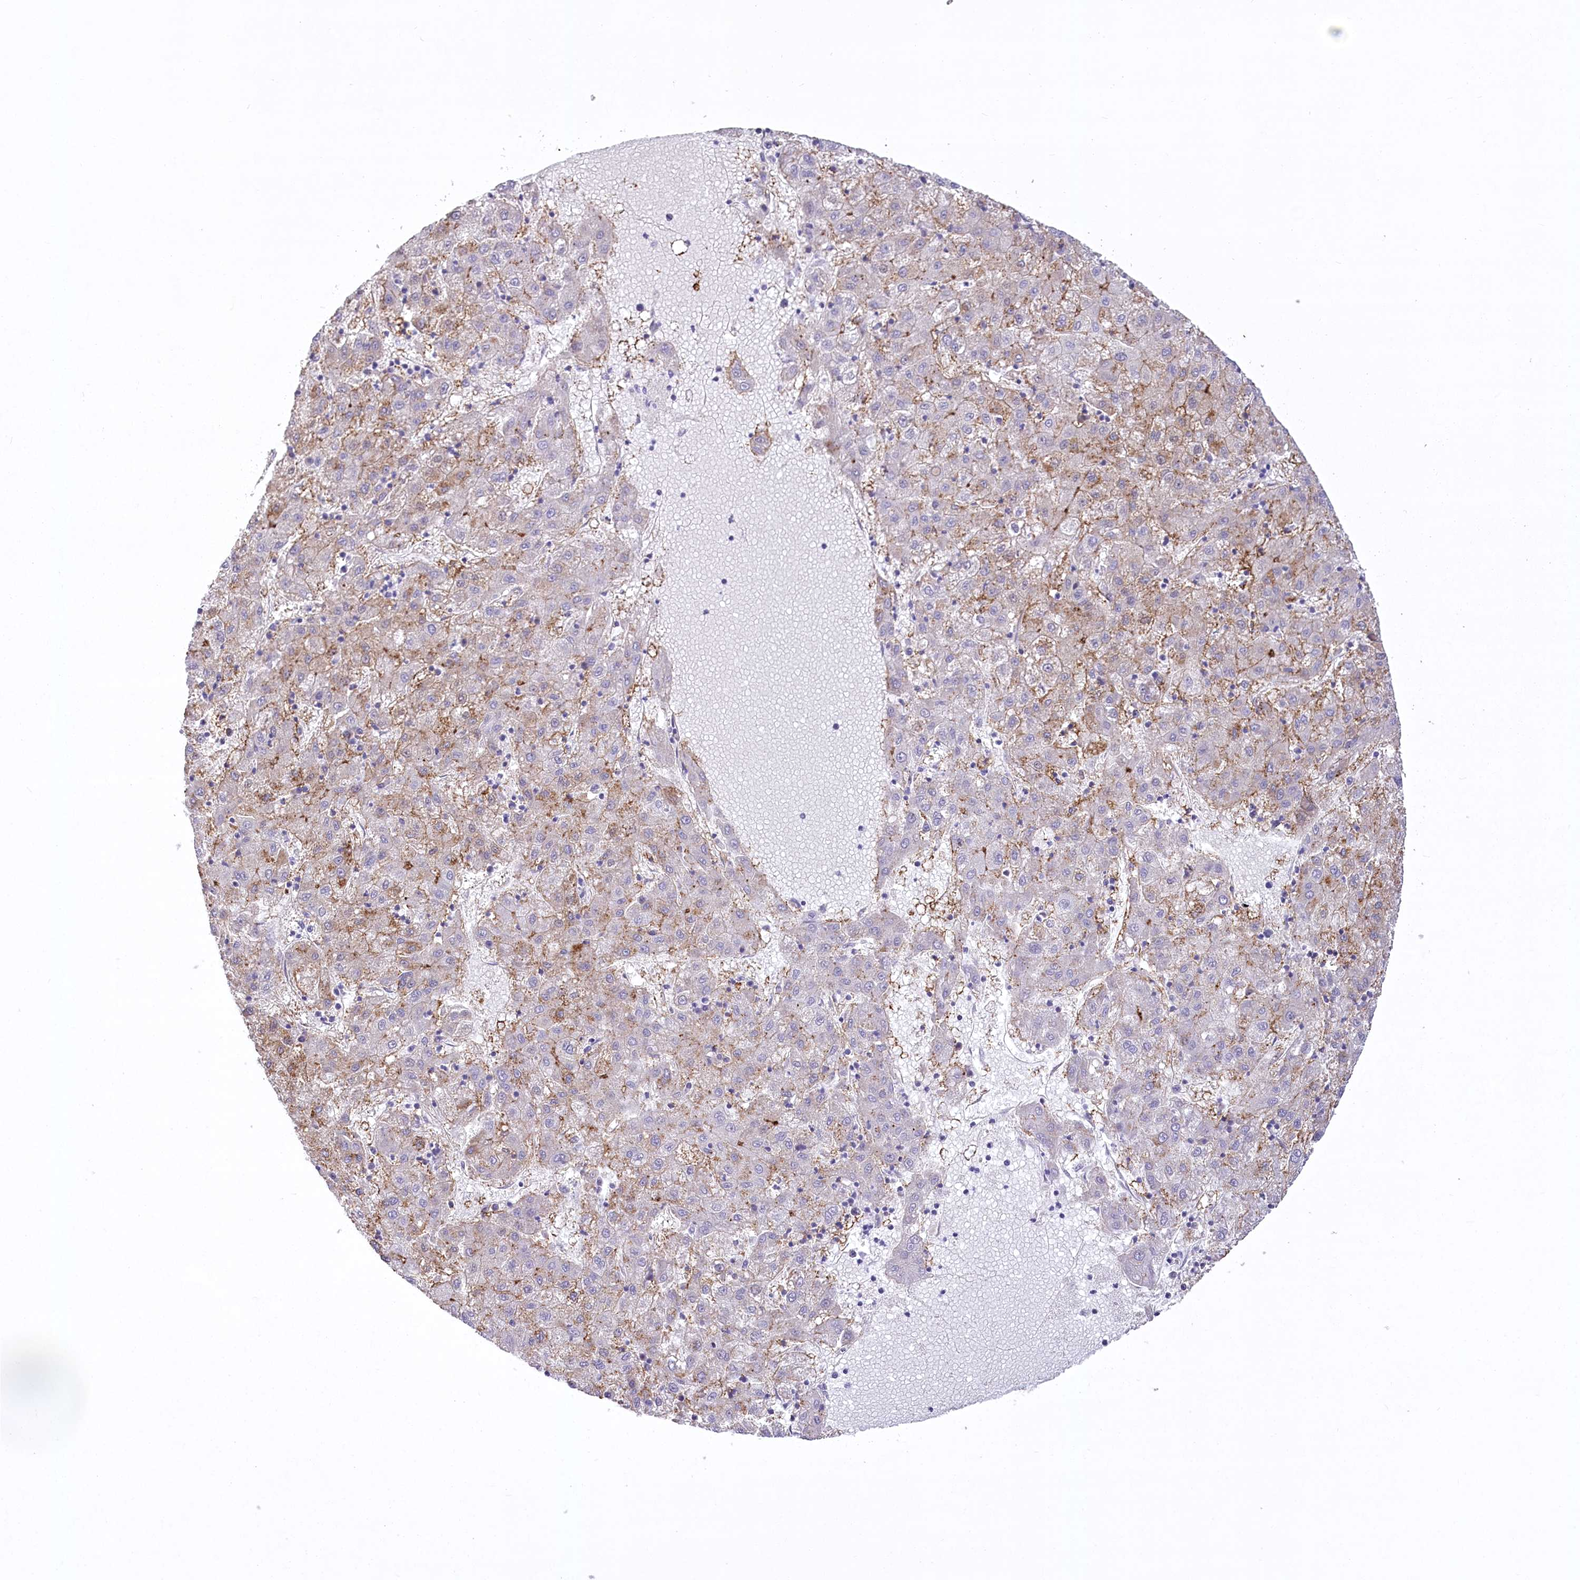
{"staining": {"intensity": "weak", "quantity": "25%-75%", "location": "cytoplasmic/membranous"}, "tissue": "liver cancer", "cell_type": "Tumor cells", "image_type": "cancer", "snomed": [{"axis": "morphology", "description": "Carcinoma, Hepatocellular, NOS"}, {"axis": "topography", "description": "Liver"}], "caption": "Hepatocellular carcinoma (liver) tissue demonstrates weak cytoplasmic/membranous staining in about 25%-75% of tumor cells, visualized by immunohistochemistry.", "gene": "PBLD", "patient": {"sex": "male", "age": 72}}